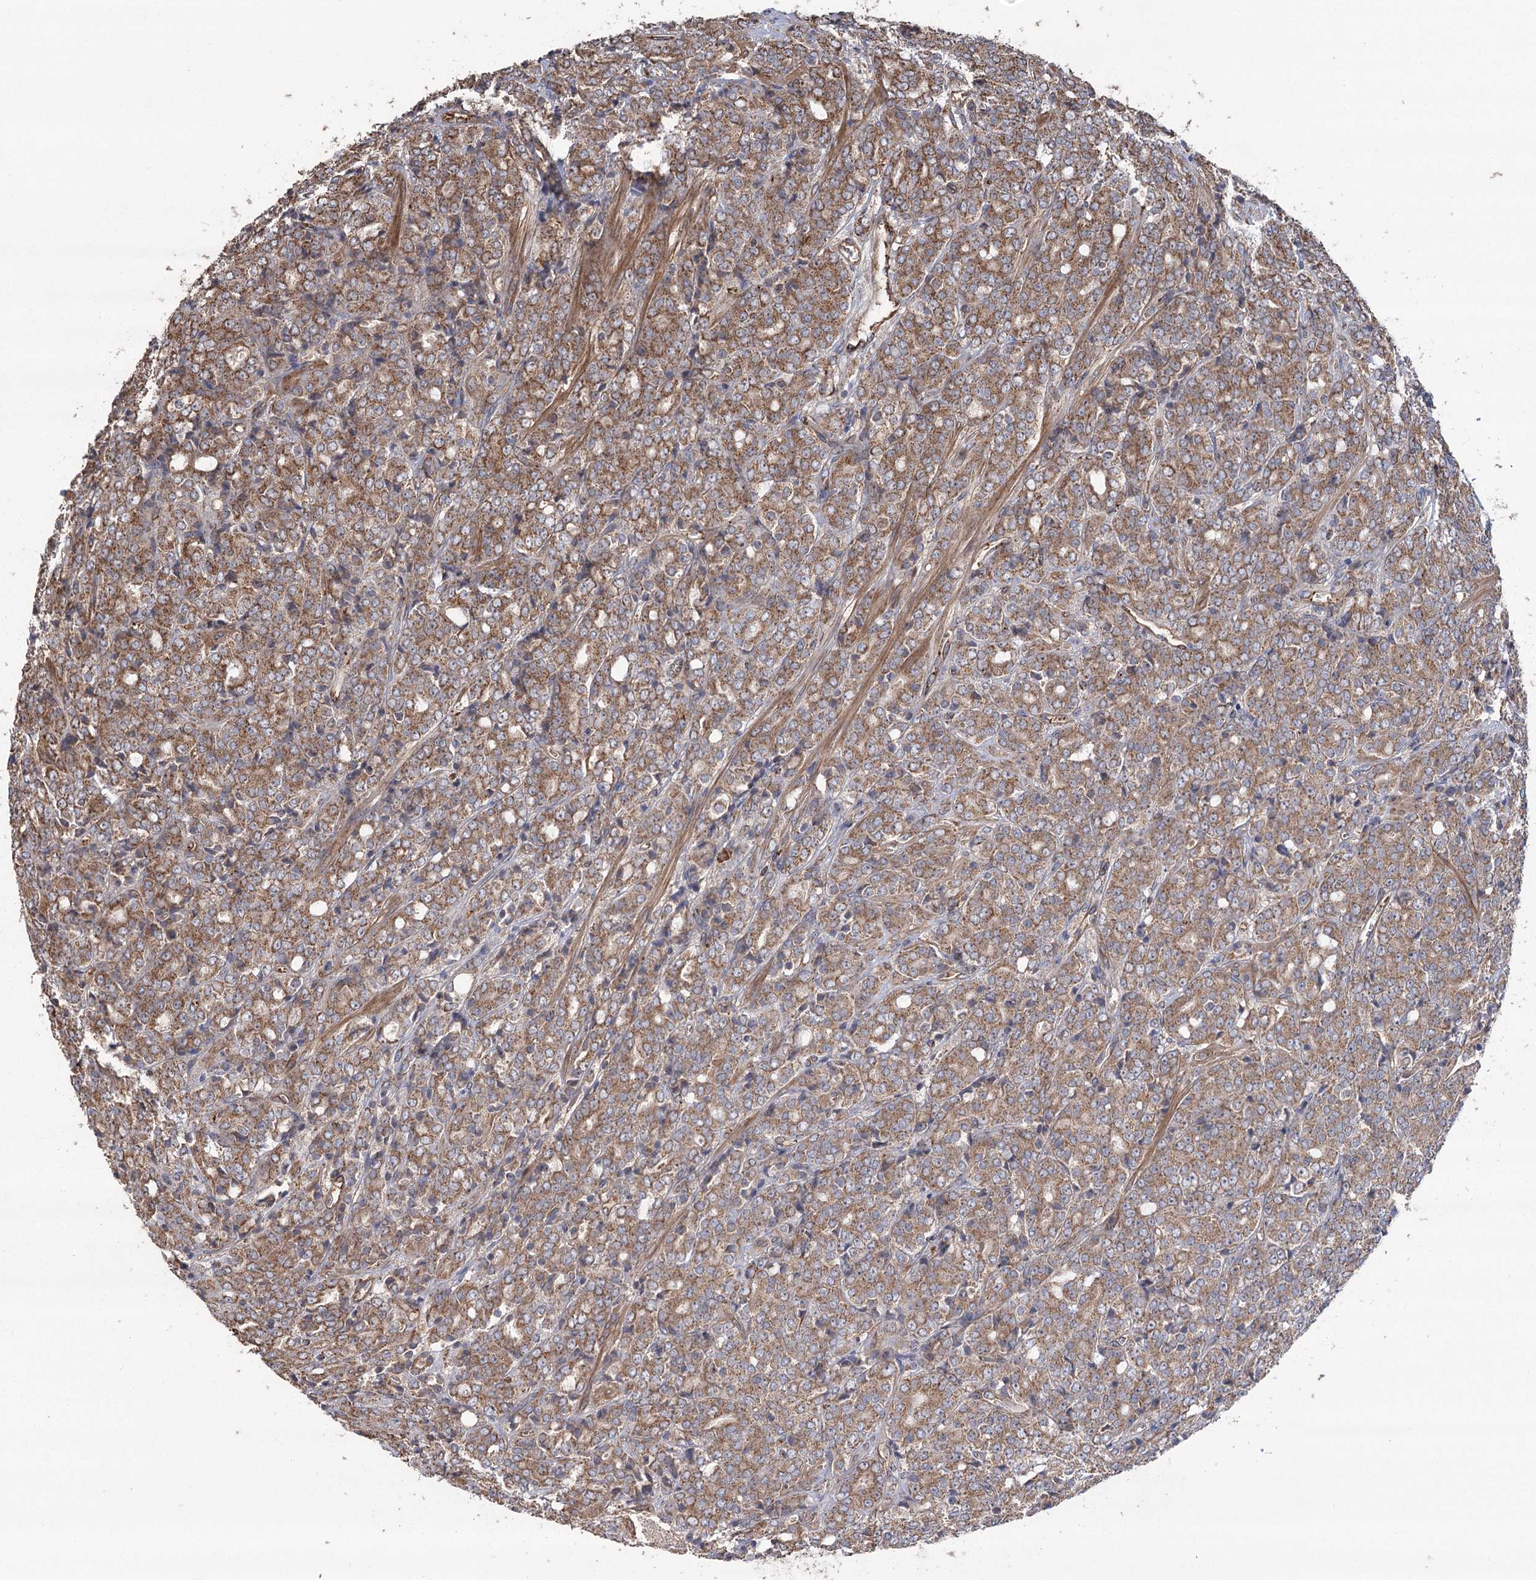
{"staining": {"intensity": "moderate", "quantity": ">75%", "location": "cytoplasmic/membranous"}, "tissue": "prostate cancer", "cell_type": "Tumor cells", "image_type": "cancer", "snomed": [{"axis": "morphology", "description": "Adenocarcinoma, High grade"}, {"axis": "topography", "description": "Prostate"}], "caption": "Prostate cancer stained with a brown dye exhibits moderate cytoplasmic/membranous positive positivity in approximately >75% of tumor cells.", "gene": "RWDD4", "patient": {"sex": "male", "age": 62}}